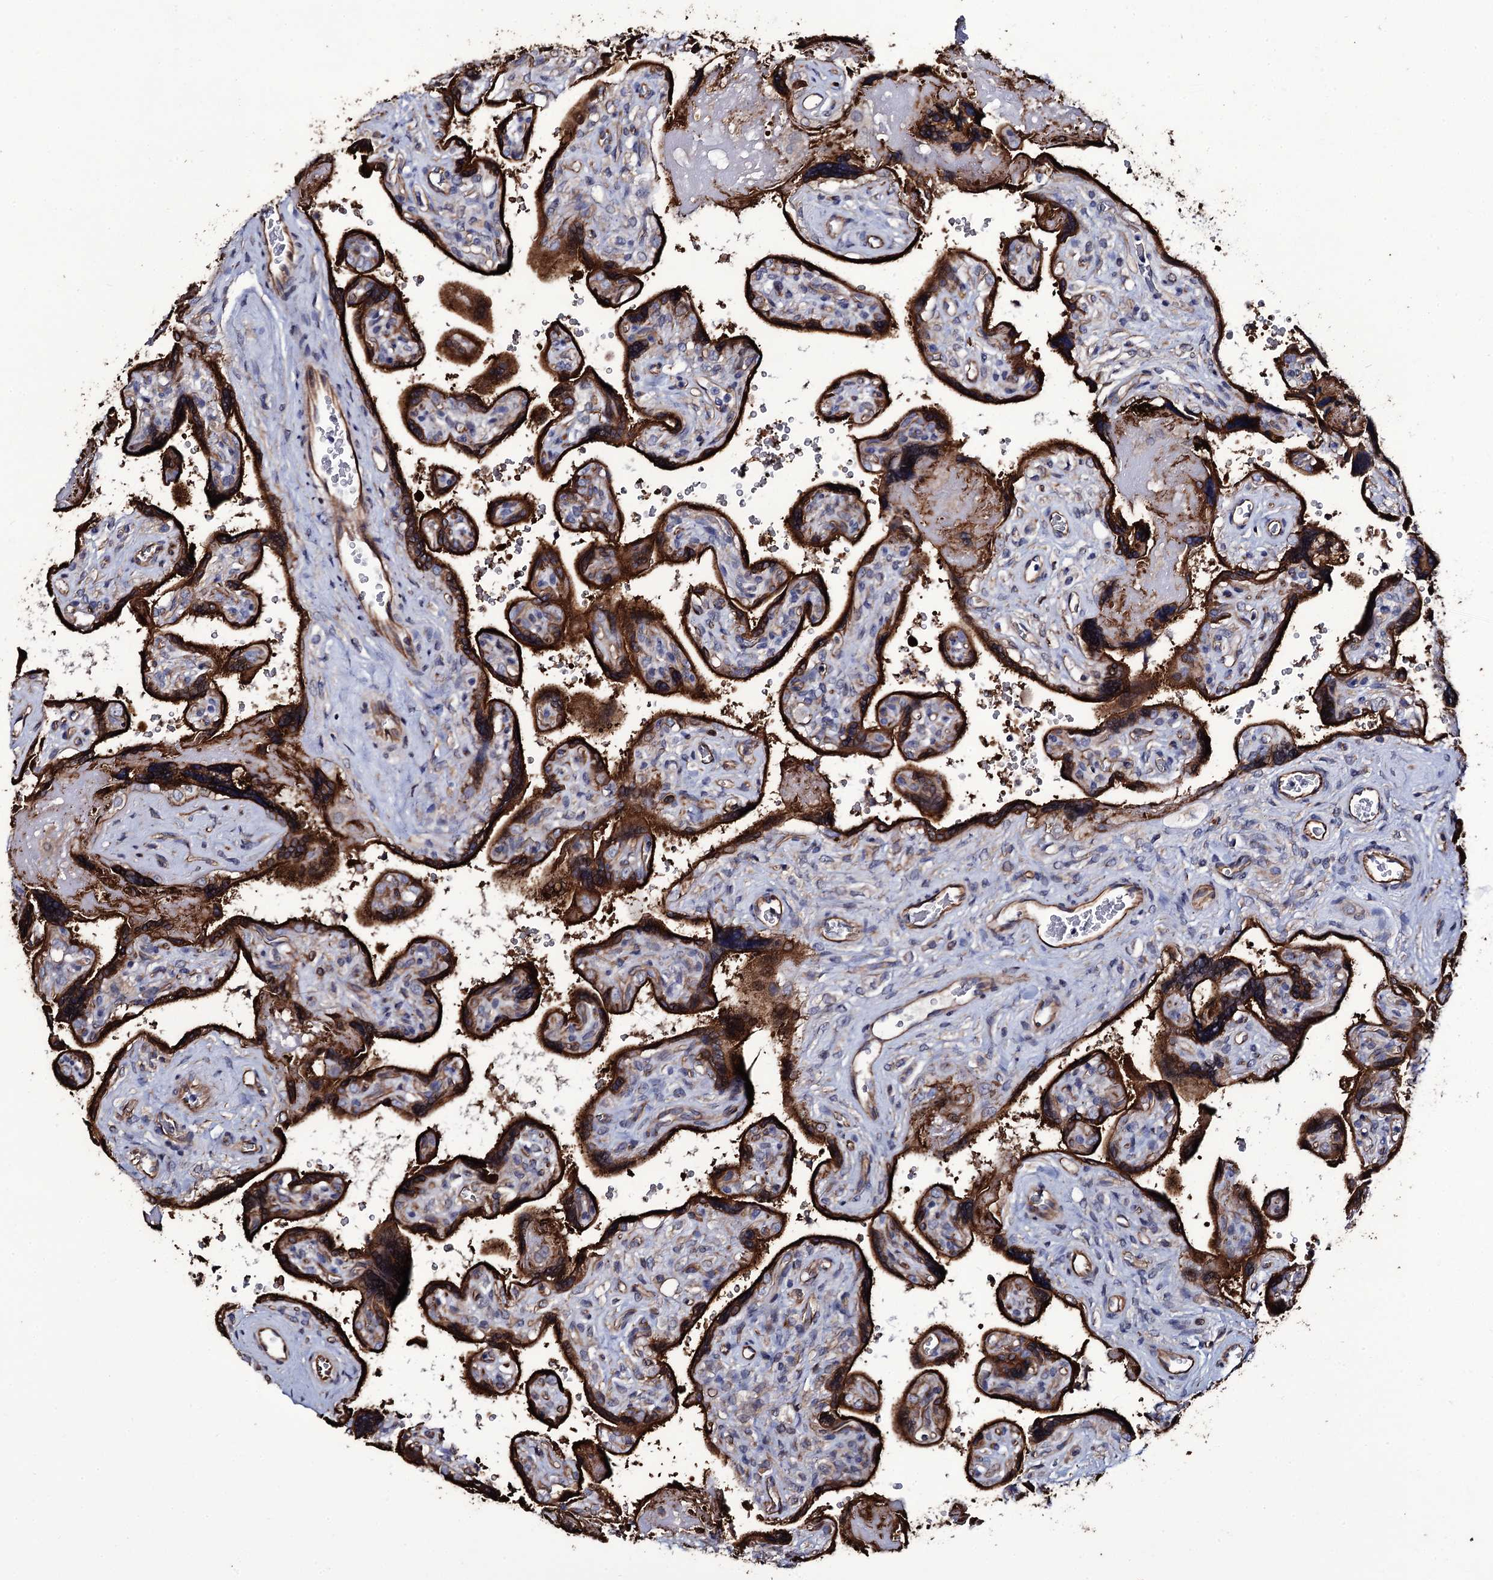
{"staining": {"intensity": "strong", "quantity": ">75%", "location": "cytoplasmic/membranous"}, "tissue": "placenta", "cell_type": "Trophoblastic cells", "image_type": "normal", "snomed": [{"axis": "morphology", "description": "Normal tissue, NOS"}, {"axis": "topography", "description": "Placenta"}], "caption": "Immunohistochemical staining of unremarkable human placenta demonstrates high levels of strong cytoplasmic/membranous expression in approximately >75% of trophoblastic cells.", "gene": "TTC23", "patient": {"sex": "female", "age": 39}}